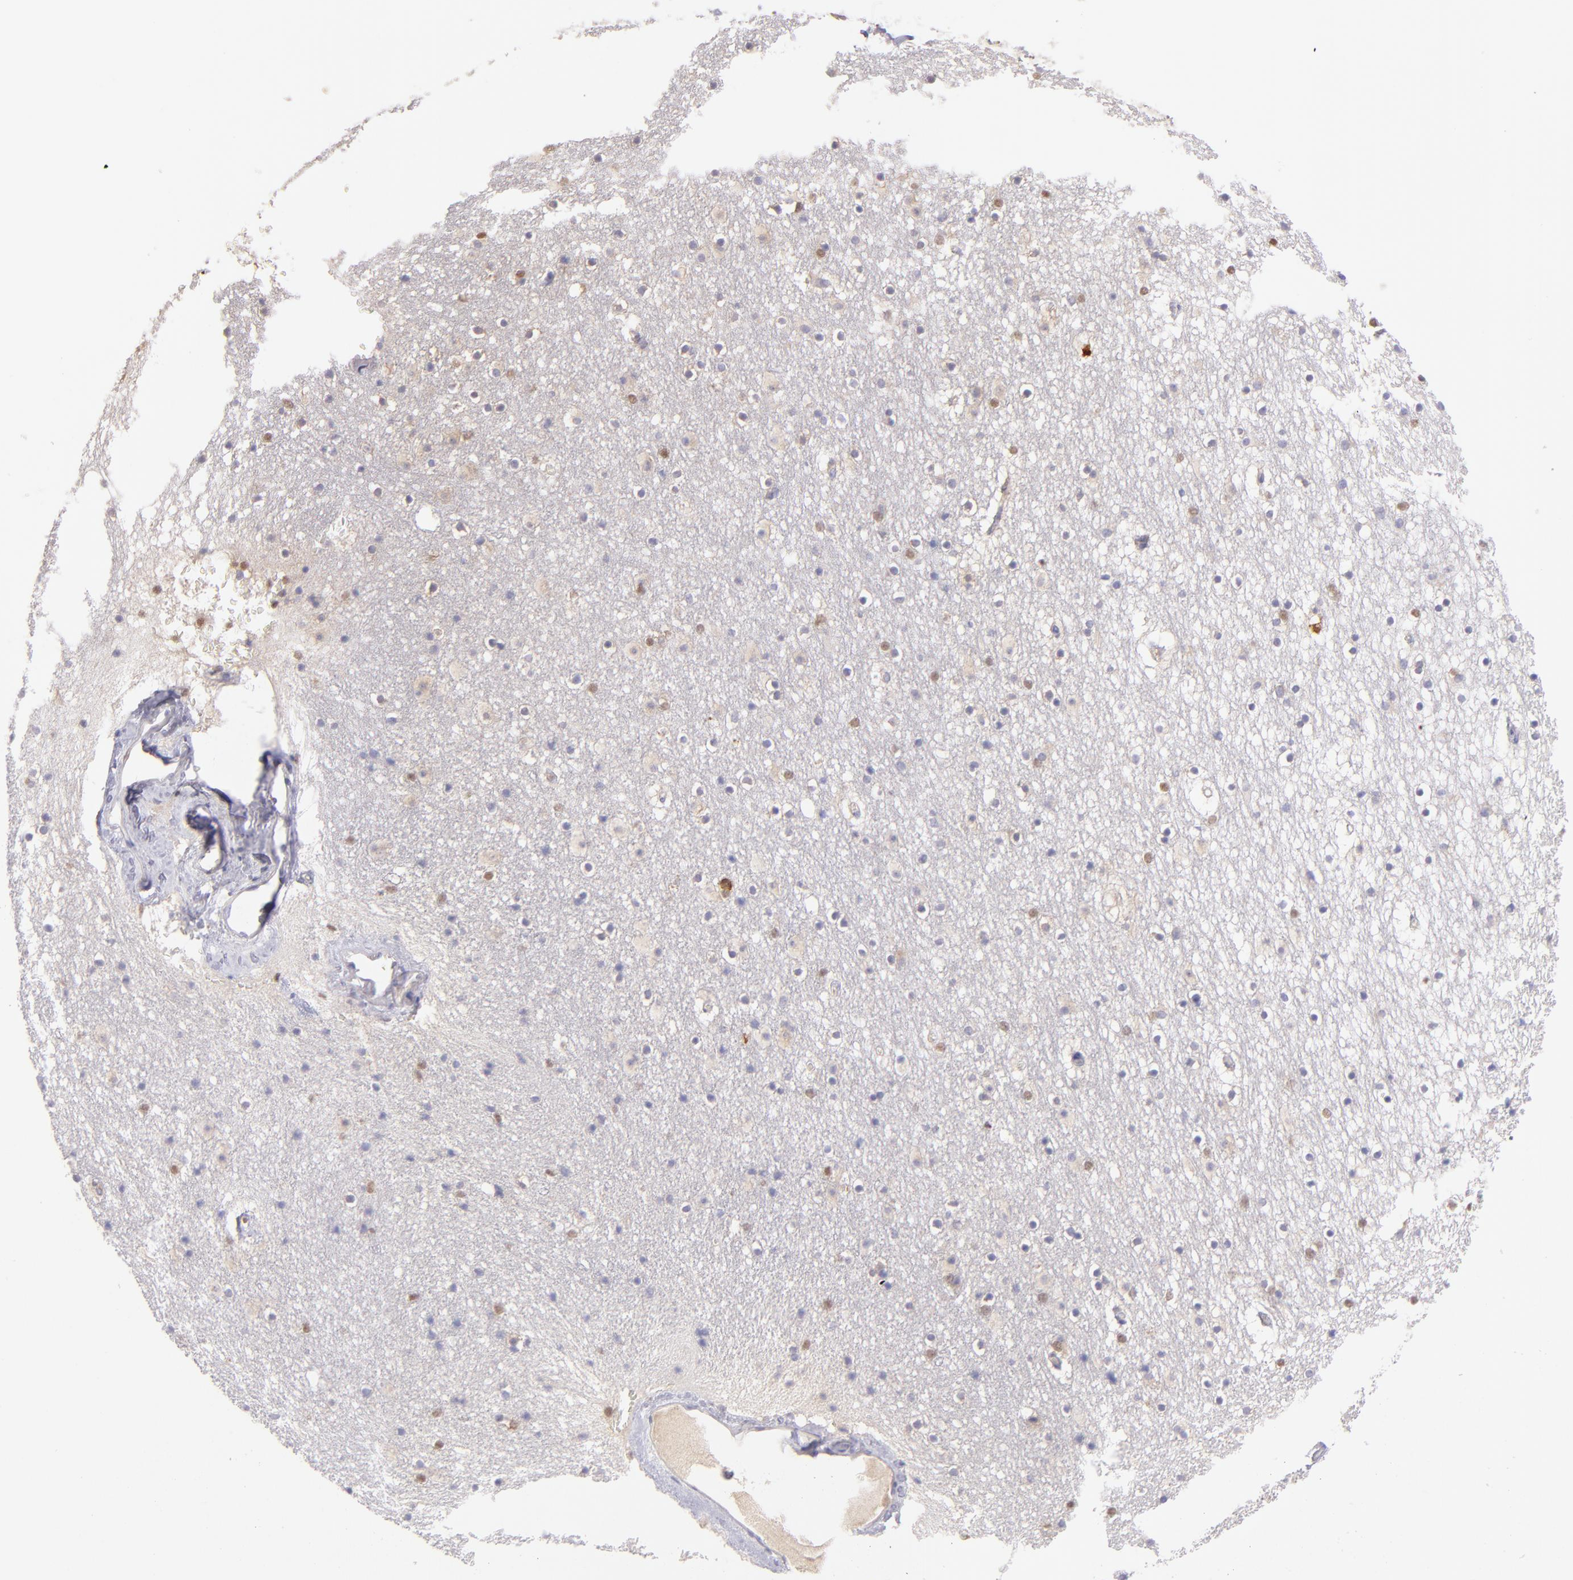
{"staining": {"intensity": "negative", "quantity": "none", "location": "none"}, "tissue": "caudate", "cell_type": "Glial cells", "image_type": "normal", "snomed": [{"axis": "morphology", "description": "Normal tissue, NOS"}, {"axis": "topography", "description": "Lateral ventricle wall"}], "caption": "IHC of normal human caudate displays no staining in glial cells.", "gene": "IRF8", "patient": {"sex": "male", "age": 45}}